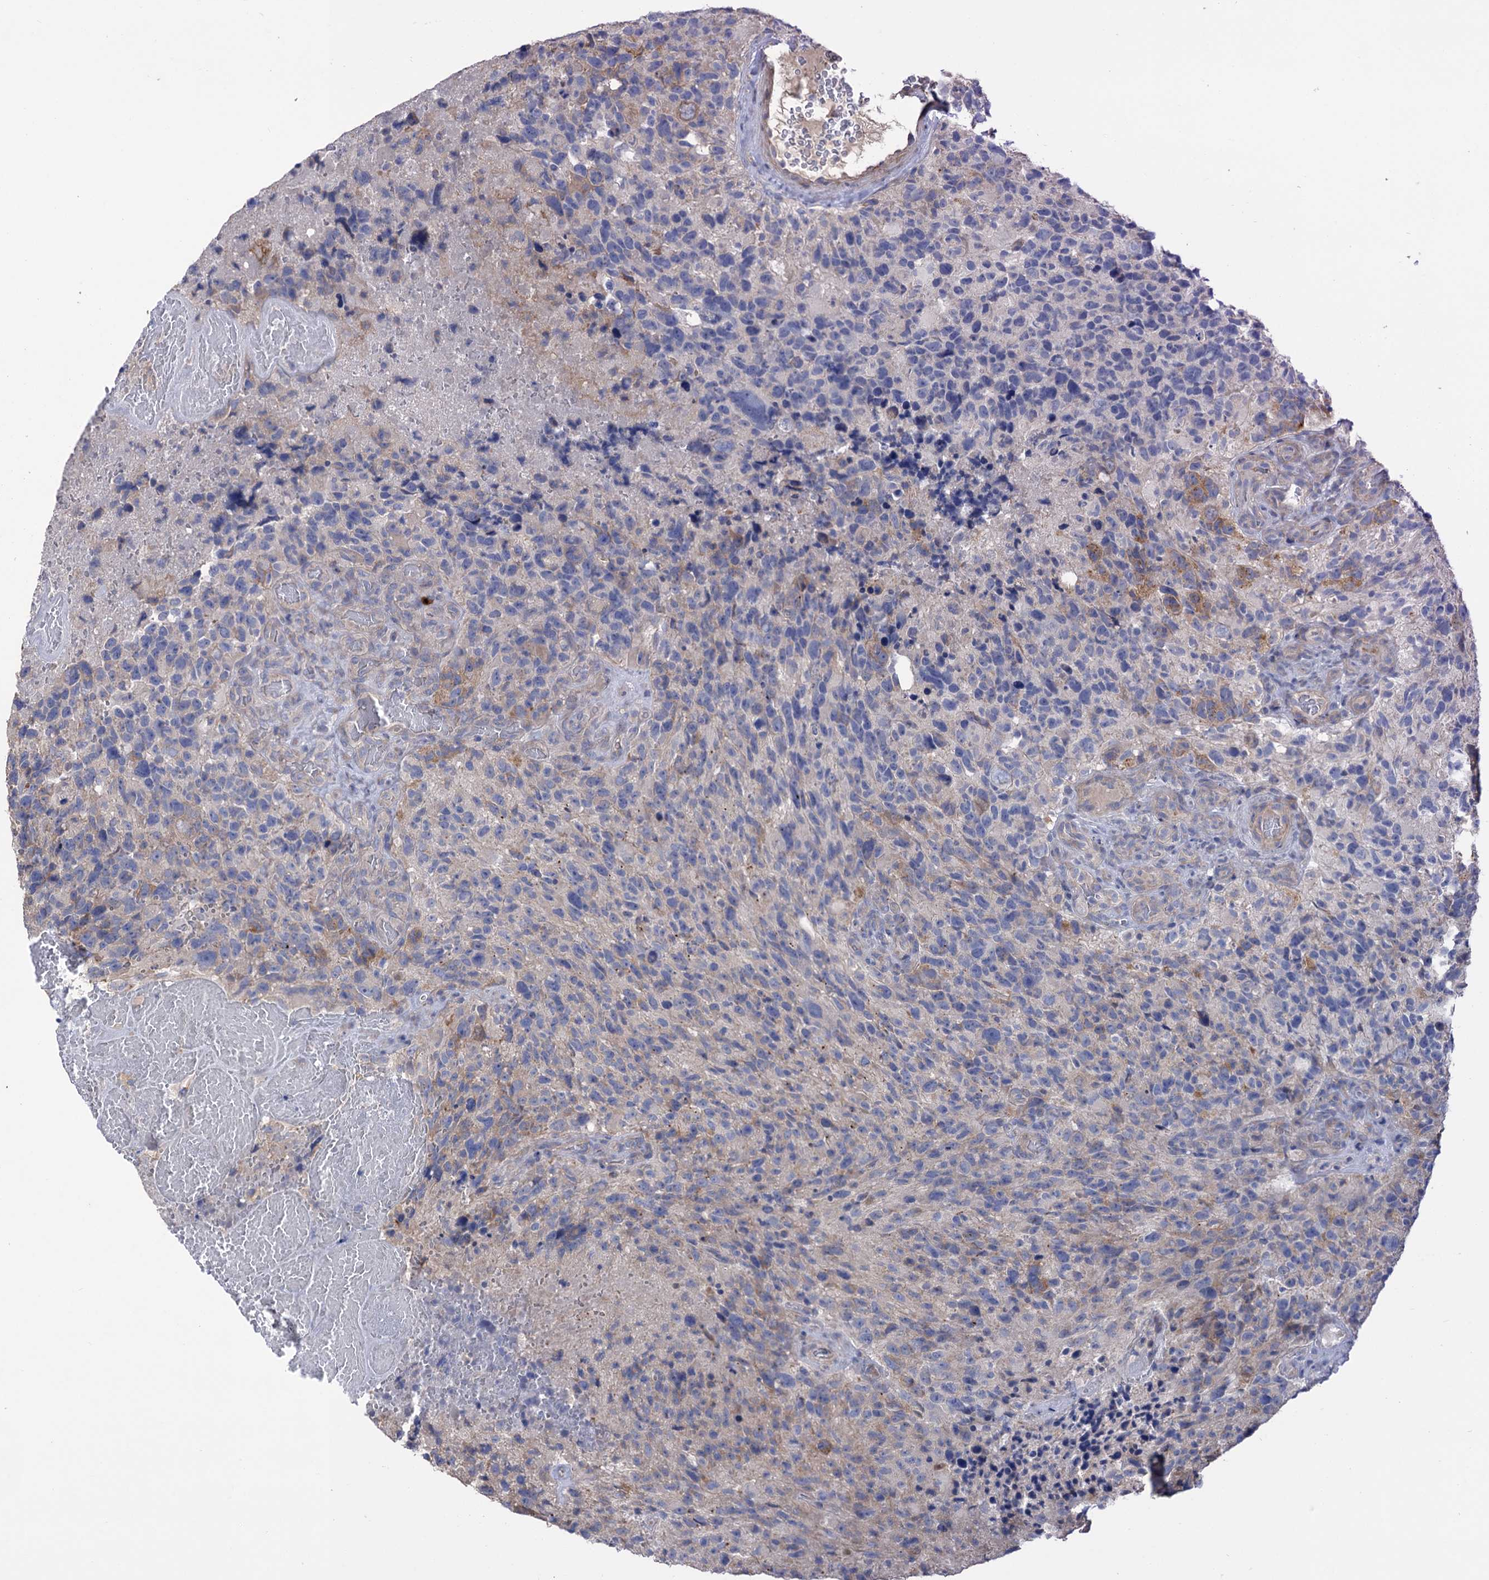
{"staining": {"intensity": "weak", "quantity": "<25%", "location": "cytoplasmic/membranous"}, "tissue": "glioma", "cell_type": "Tumor cells", "image_type": "cancer", "snomed": [{"axis": "morphology", "description": "Glioma, malignant, High grade"}, {"axis": "topography", "description": "Brain"}], "caption": "An image of glioma stained for a protein demonstrates no brown staining in tumor cells.", "gene": "BBS4", "patient": {"sex": "male", "age": 69}}